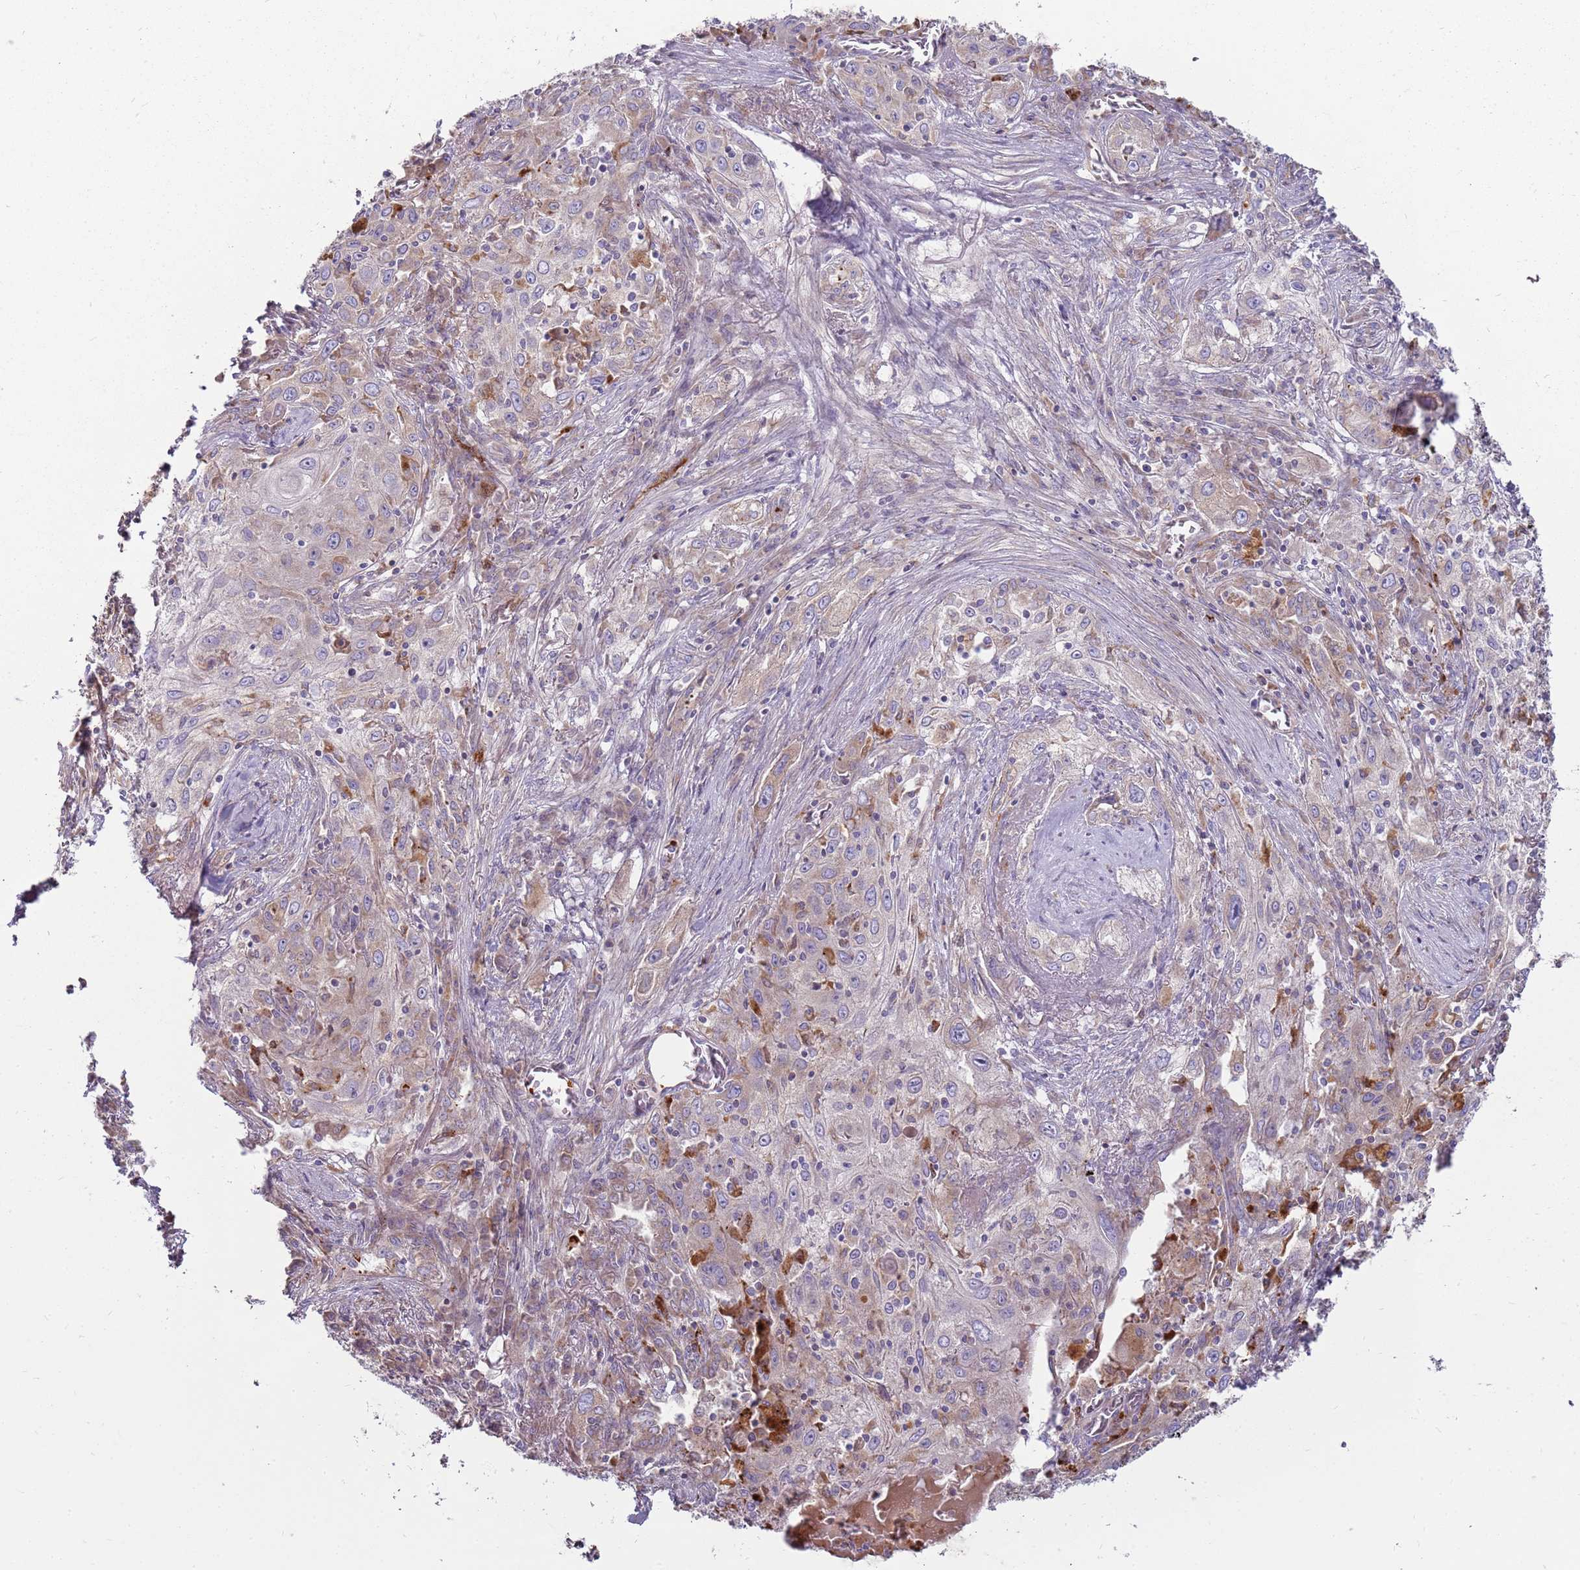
{"staining": {"intensity": "moderate", "quantity": "<25%", "location": "cytoplasmic/membranous"}, "tissue": "lung cancer", "cell_type": "Tumor cells", "image_type": "cancer", "snomed": [{"axis": "morphology", "description": "Squamous cell carcinoma, NOS"}, {"axis": "topography", "description": "Lung"}], "caption": "Moderate cytoplasmic/membranous protein positivity is present in approximately <25% of tumor cells in squamous cell carcinoma (lung).", "gene": "EMC1", "patient": {"sex": "female", "age": 69}}